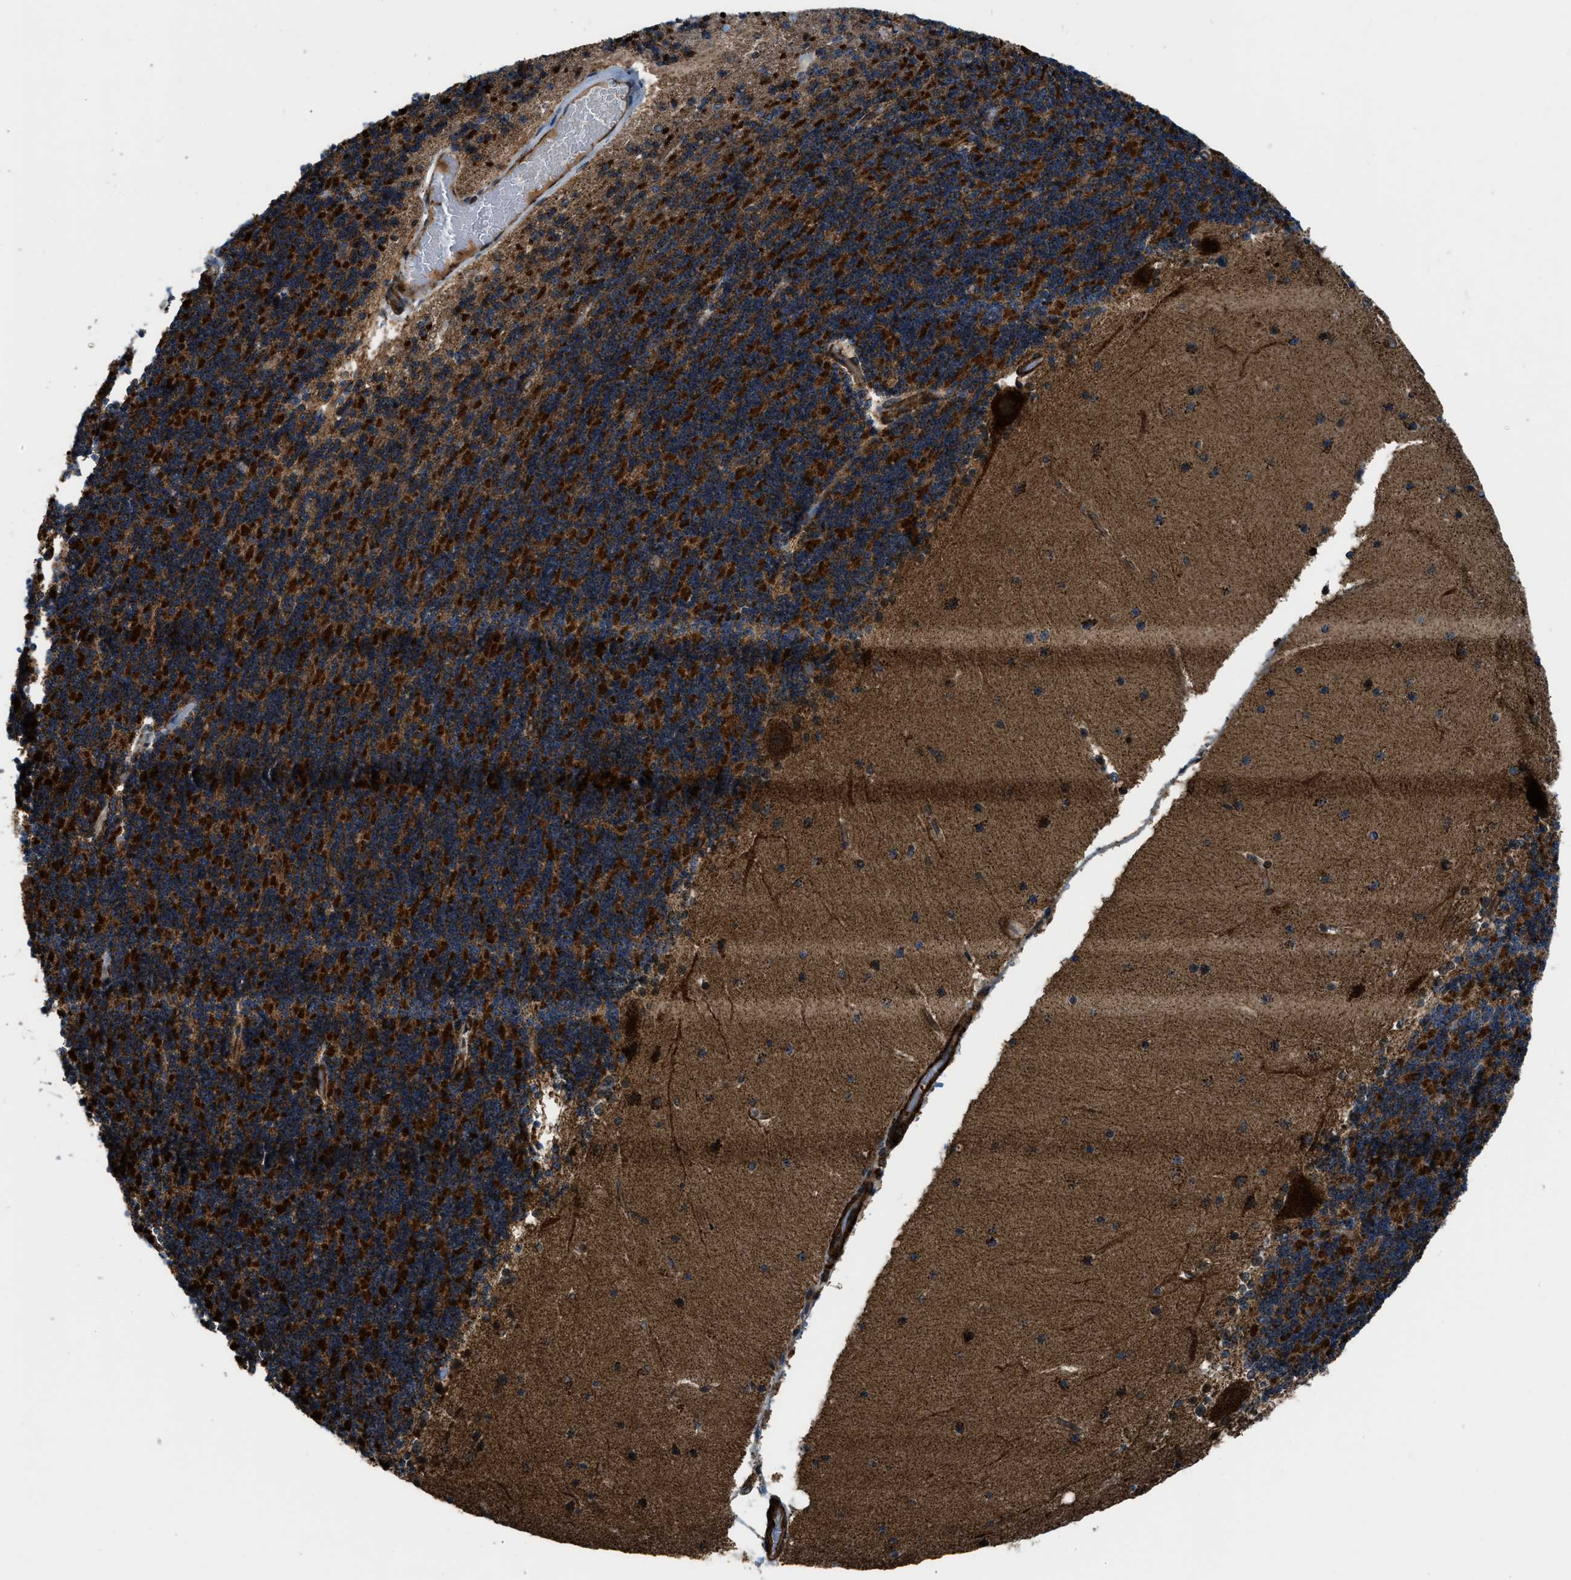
{"staining": {"intensity": "strong", "quantity": ">75%", "location": "cytoplasmic/membranous"}, "tissue": "cerebellum", "cell_type": "Cells in granular layer", "image_type": "normal", "snomed": [{"axis": "morphology", "description": "Normal tissue, NOS"}, {"axis": "topography", "description": "Cerebellum"}], "caption": "This image demonstrates immunohistochemistry staining of benign human cerebellum, with high strong cytoplasmic/membranous positivity in about >75% of cells in granular layer.", "gene": "GSDME", "patient": {"sex": "female", "age": 19}}